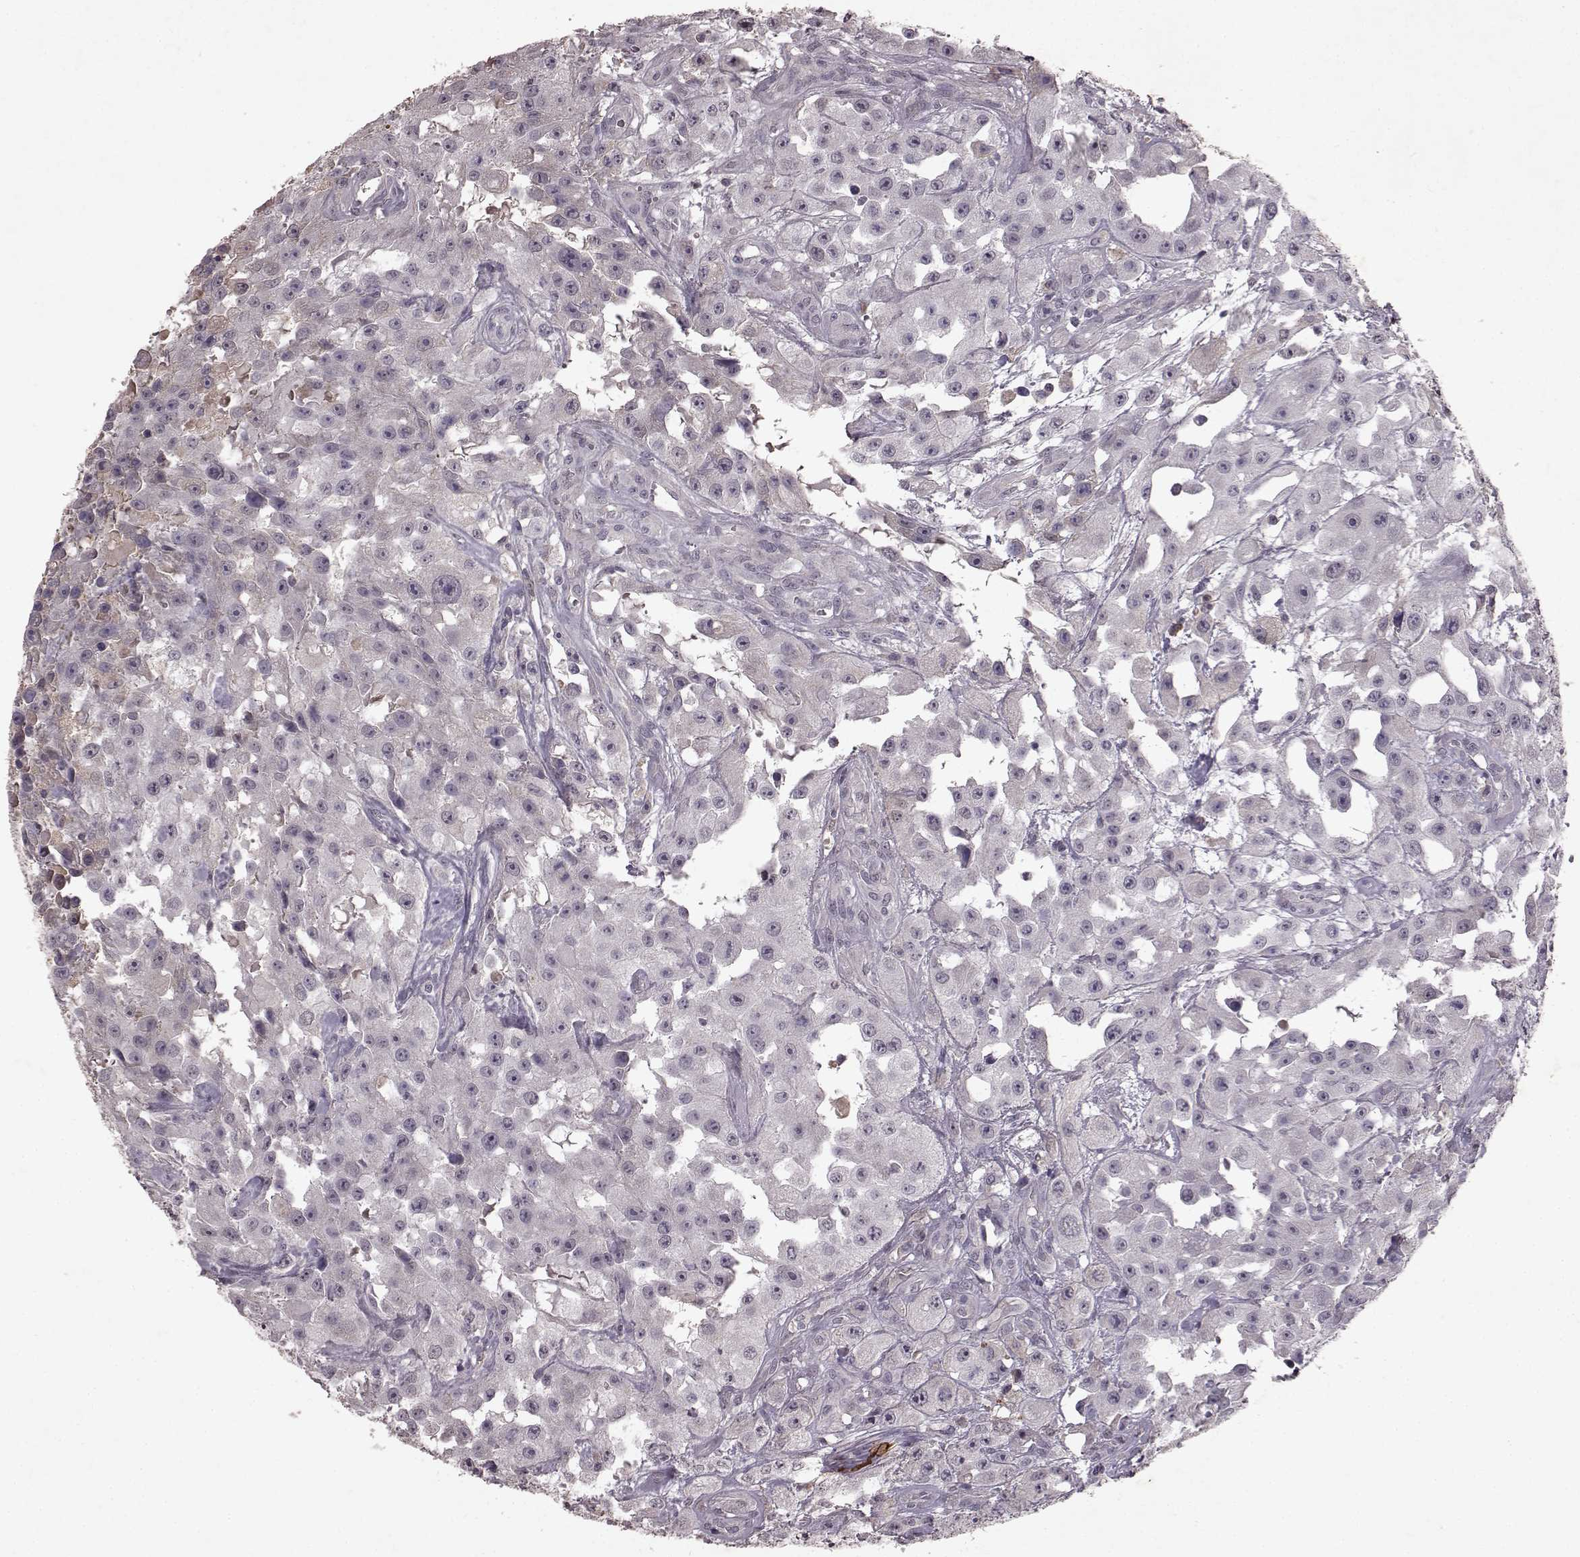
{"staining": {"intensity": "negative", "quantity": "none", "location": "none"}, "tissue": "urothelial cancer", "cell_type": "Tumor cells", "image_type": "cancer", "snomed": [{"axis": "morphology", "description": "Urothelial carcinoma, High grade"}, {"axis": "topography", "description": "Urinary bladder"}], "caption": "This is an IHC photomicrograph of urothelial carcinoma (high-grade). There is no positivity in tumor cells.", "gene": "FRRS1L", "patient": {"sex": "male", "age": 79}}